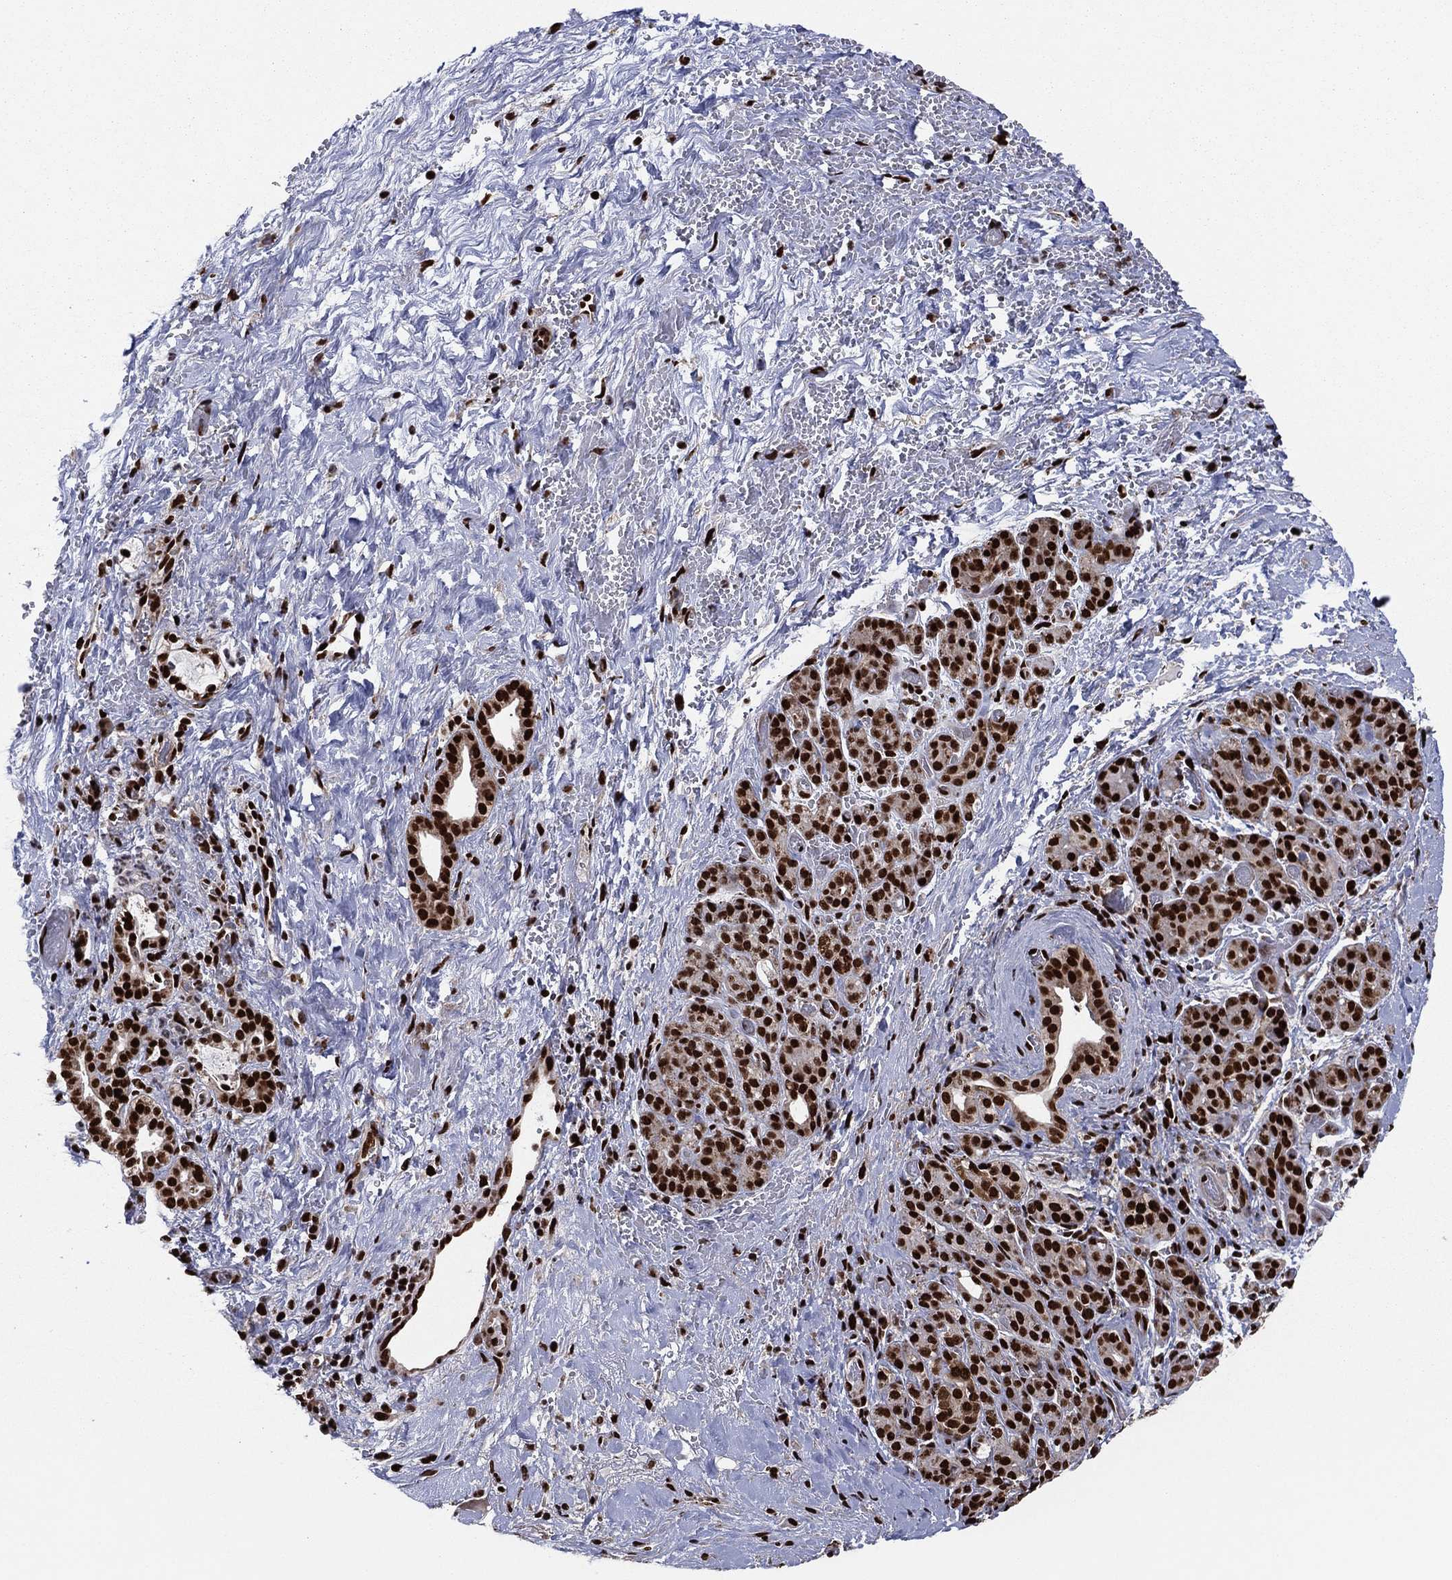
{"staining": {"intensity": "strong", "quantity": ">75%", "location": "nuclear"}, "tissue": "pancreatic cancer", "cell_type": "Tumor cells", "image_type": "cancer", "snomed": [{"axis": "morphology", "description": "Adenocarcinoma, NOS"}, {"axis": "topography", "description": "Pancreas"}], "caption": "IHC (DAB) staining of human pancreatic cancer exhibits strong nuclear protein positivity in about >75% of tumor cells. Using DAB (brown) and hematoxylin (blue) stains, captured at high magnification using brightfield microscopy.", "gene": "TP53BP1", "patient": {"sex": "male", "age": 44}}